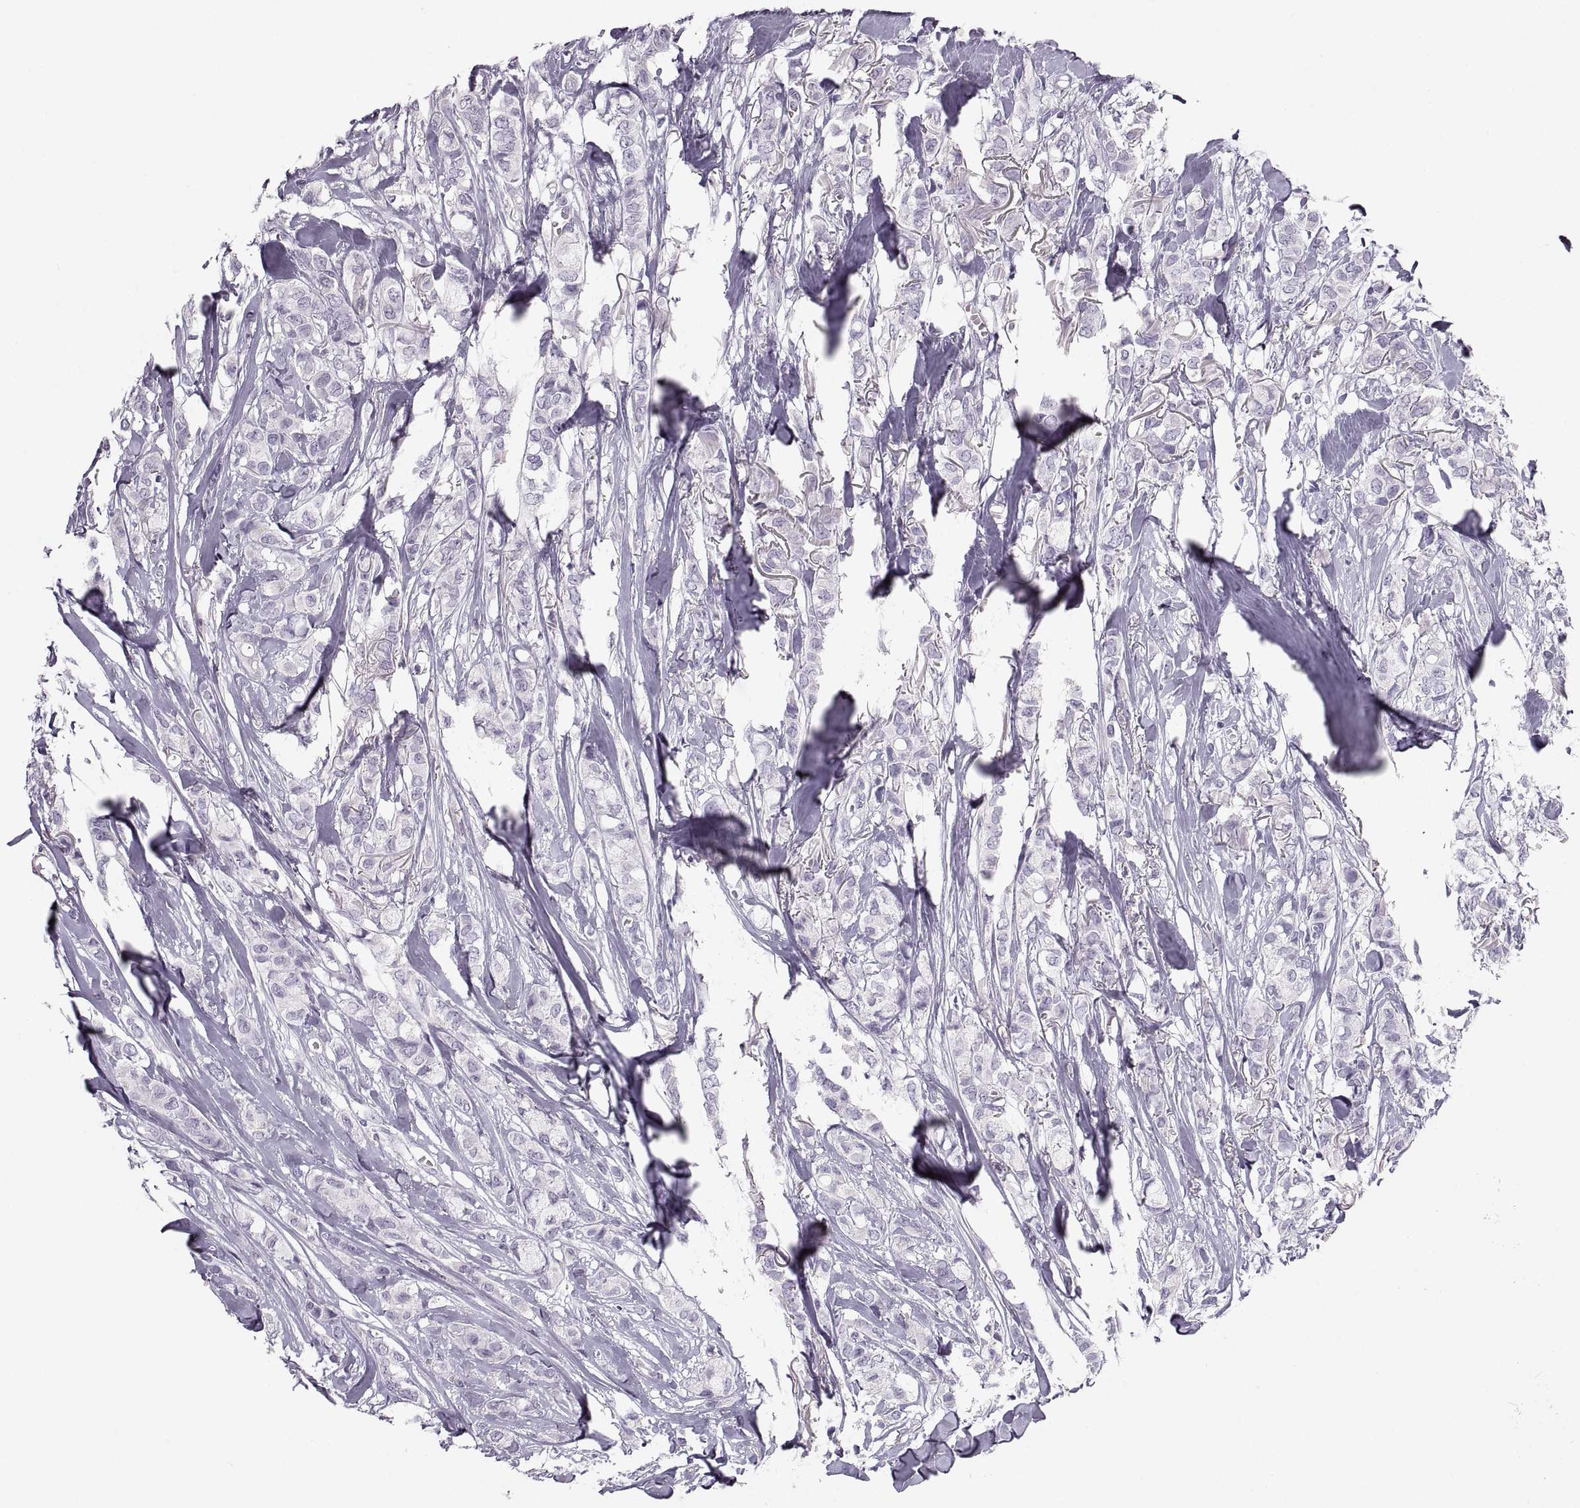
{"staining": {"intensity": "negative", "quantity": "none", "location": "none"}, "tissue": "breast cancer", "cell_type": "Tumor cells", "image_type": "cancer", "snomed": [{"axis": "morphology", "description": "Duct carcinoma"}, {"axis": "topography", "description": "Breast"}], "caption": "The histopathology image demonstrates no significant positivity in tumor cells of breast cancer. The staining was performed using DAB to visualize the protein expression in brown, while the nuclei were stained in blue with hematoxylin (Magnification: 20x).", "gene": "COL9A3", "patient": {"sex": "female", "age": 85}}